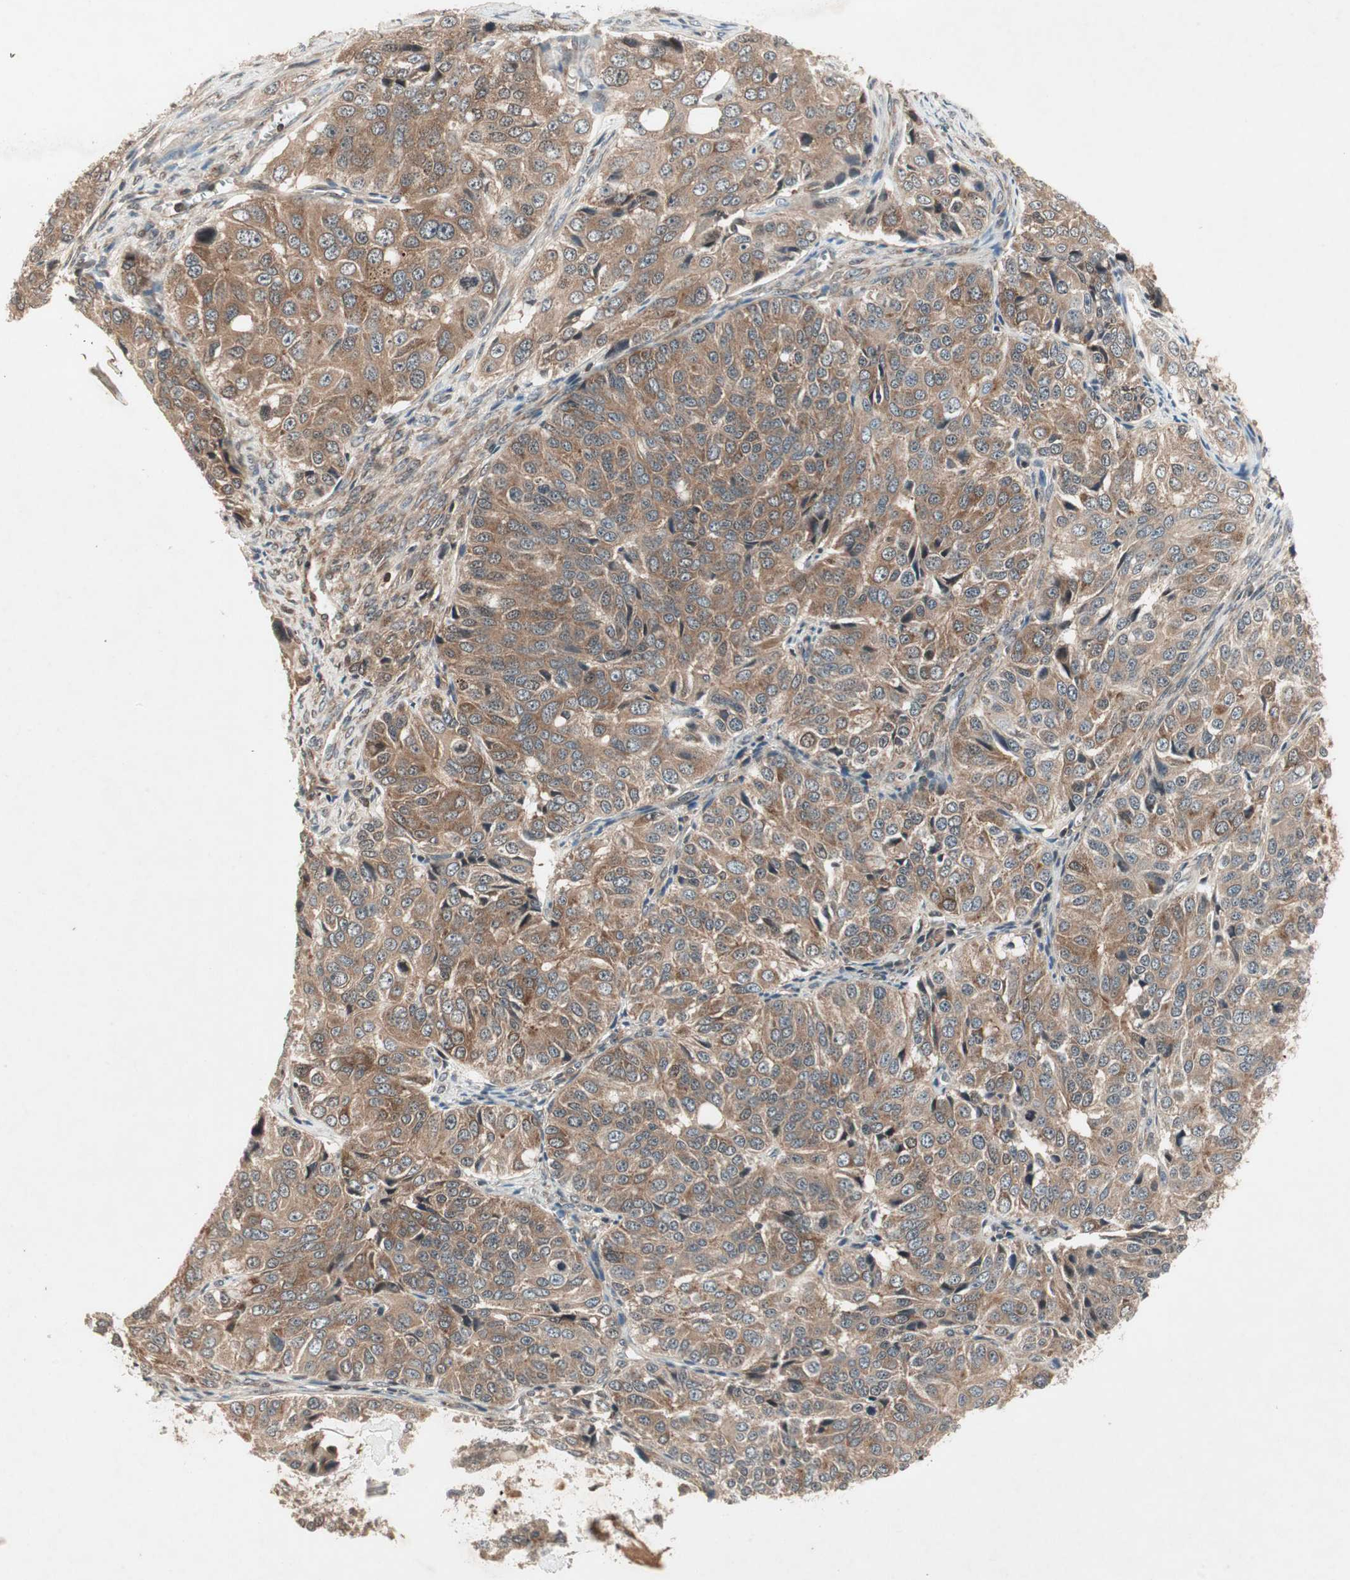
{"staining": {"intensity": "weak", "quantity": ">75%", "location": "cytoplasmic/membranous"}, "tissue": "ovarian cancer", "cell_type": "Tumor cells", "image_type": "cancer", "snomed": [{"axis": "morphology", "description": "Carcinoma, endometroid"}, {"axis": "topography", "description": "Ovary"}], "caption": "Immunohistochemistry of human ovarian cancer (endometroid carcinoma) displays low levels of weak cytoplasmic/membranous staining in approximately >75% of tumor cells. The staining is performed using DAB (3,3'-diaminobenzidine) brown chromogen to label protein expression. The nuclei are counter-stained blue using hematoxylin.", "gene": "IRS1", "patient": {"sex": "female", "age": 51}}